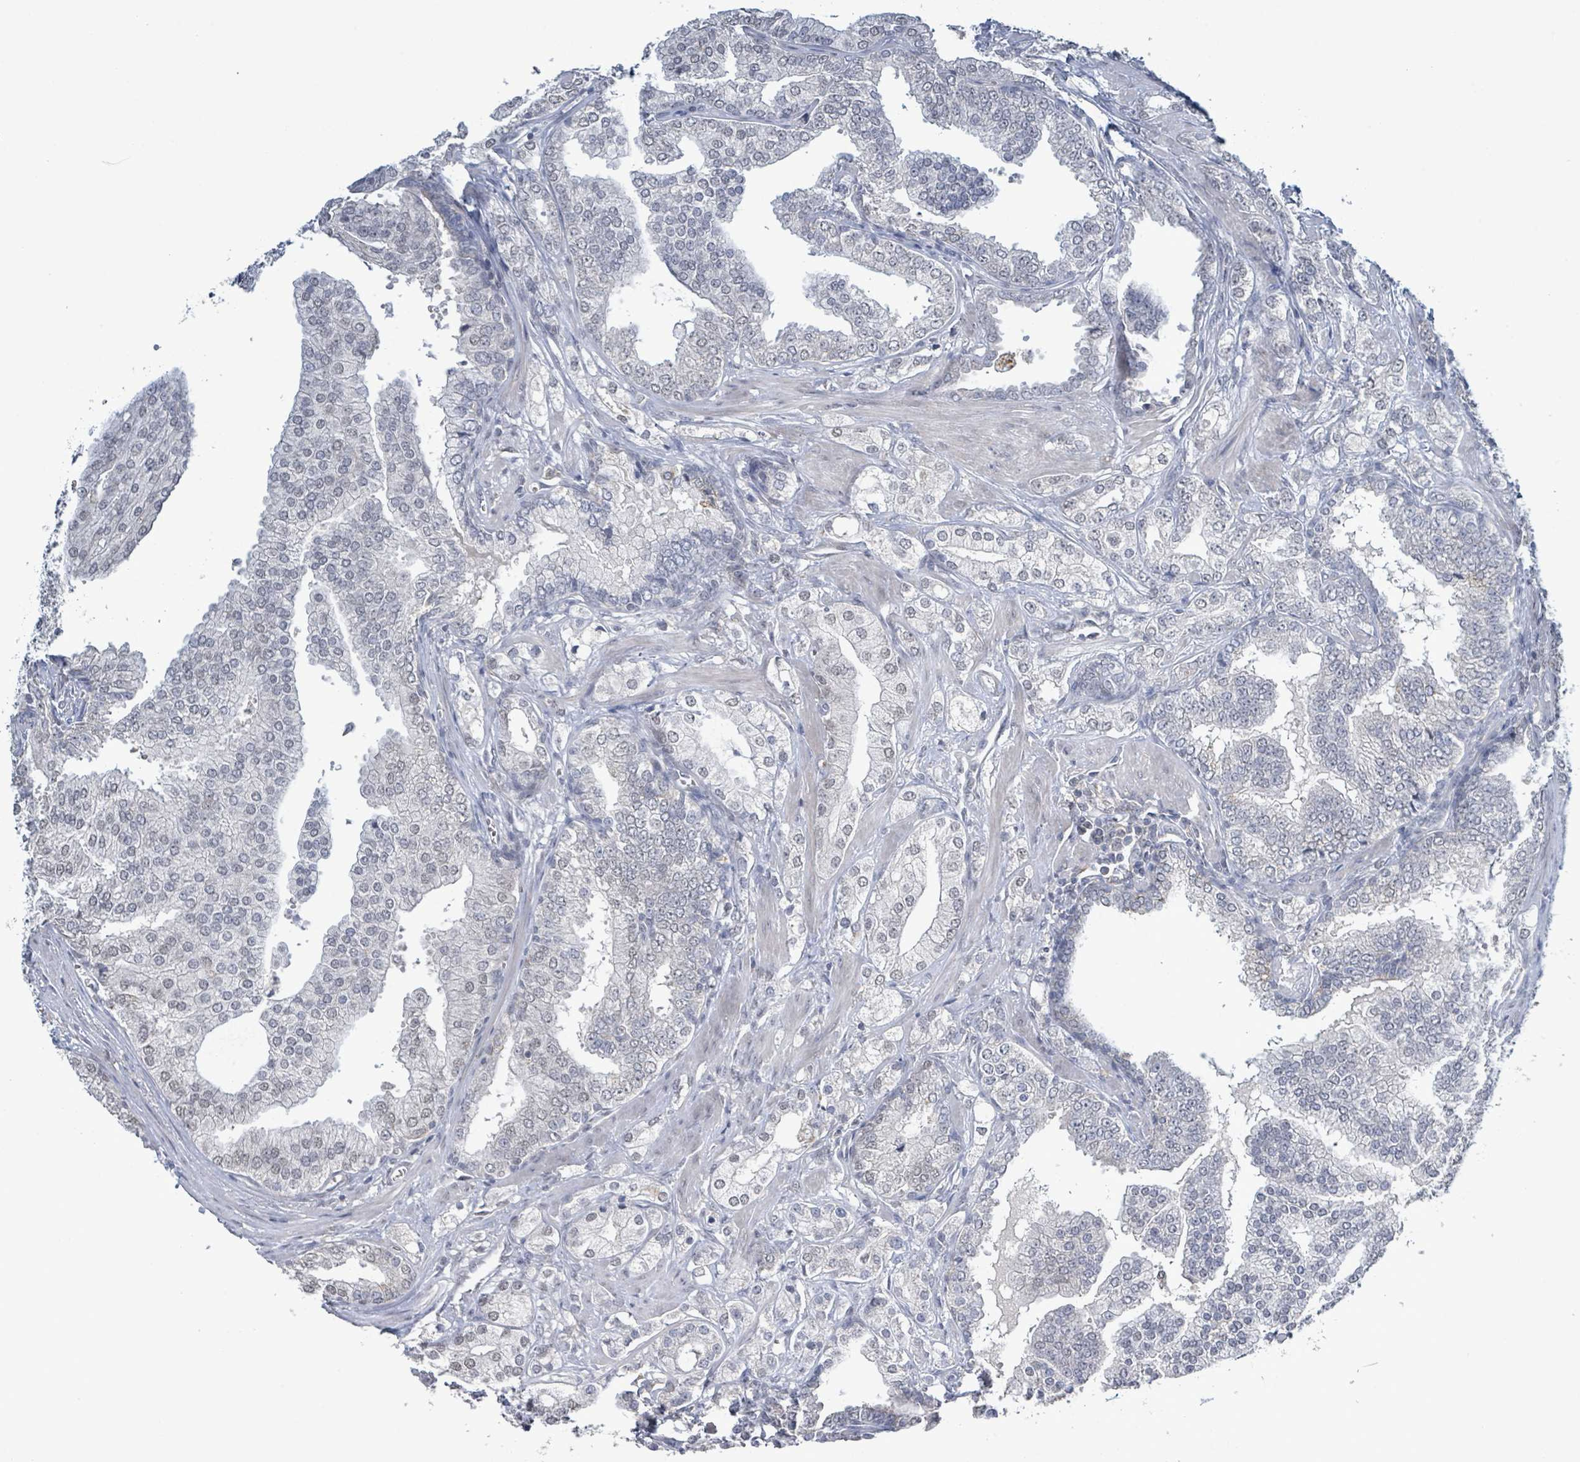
{"staining": {"intensity": "negative", "quantity": "none", "location": "none"}, "tissue": "prostate cancer", "cell_type": "Tumor cells", "image_type": "cancer", "snomed": [{"axis": "morphology", "description": "Adenocarcinoma, High grade"}, {"axis": "topography", "description": "Prostate"}], "caption": "Image shows no protein staining in tumor cells of adenocarcinoma (high-grade) (prostate) tissue.", "gene": "SEBOX", "patient": {"sex": "male", "age": 50}}